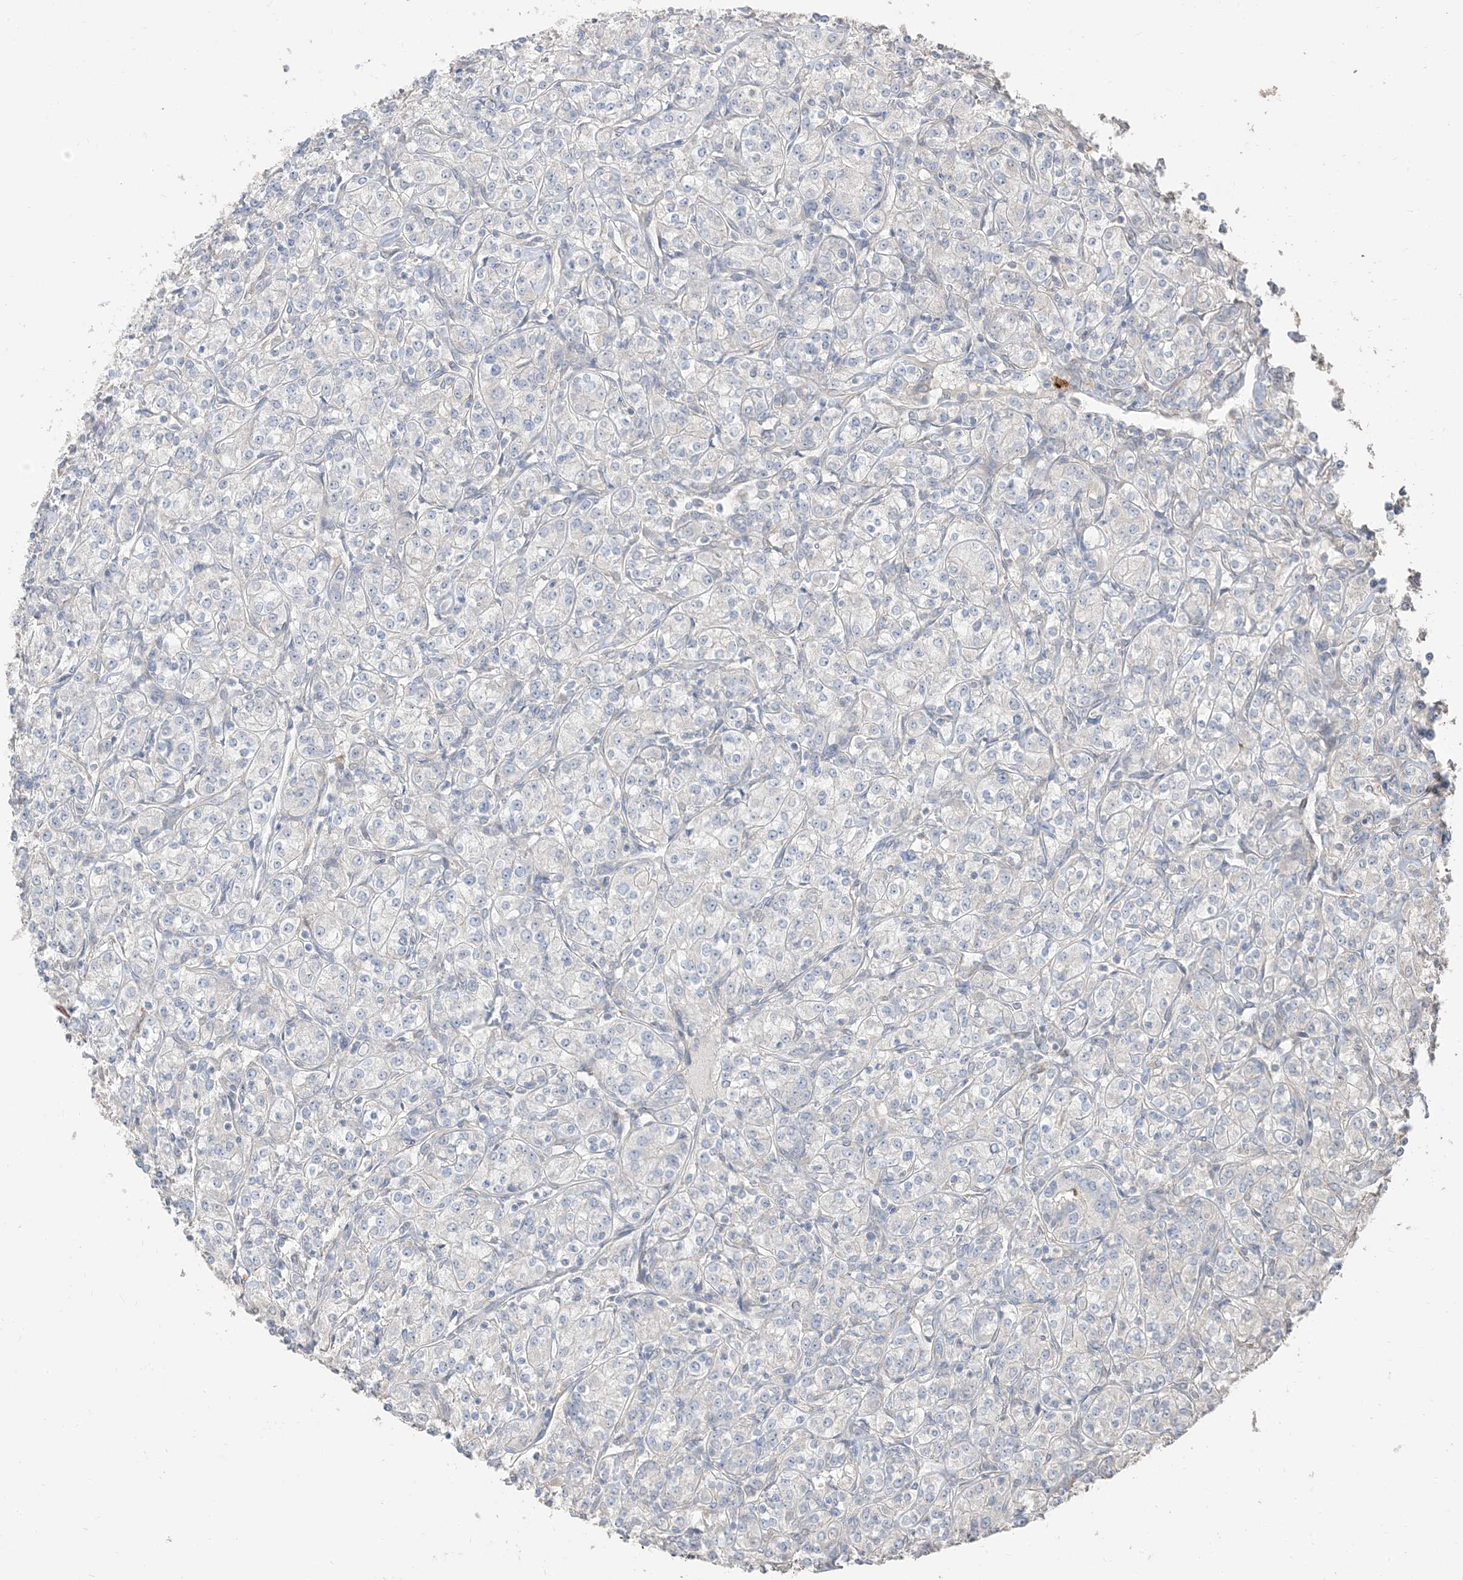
{"staining": {"intensity": "negative", "quantity": "none", "location": "none"}, "tissue": "renal cancer", "cell_type": "Tumor cells", "image_type": "cancer", "snomed": [{"axis": "morphology", "description": "Adenocarcinoma, NOS"}, {"axis": "topography", "description": "Kidney"}], "caption": "Tumor cells are negative for brown protein staining in renal adenocarcinoma. Nuclei are stained in blue.", "gene": "RNF175", "patient": {"sex": "male", "age": 77}}